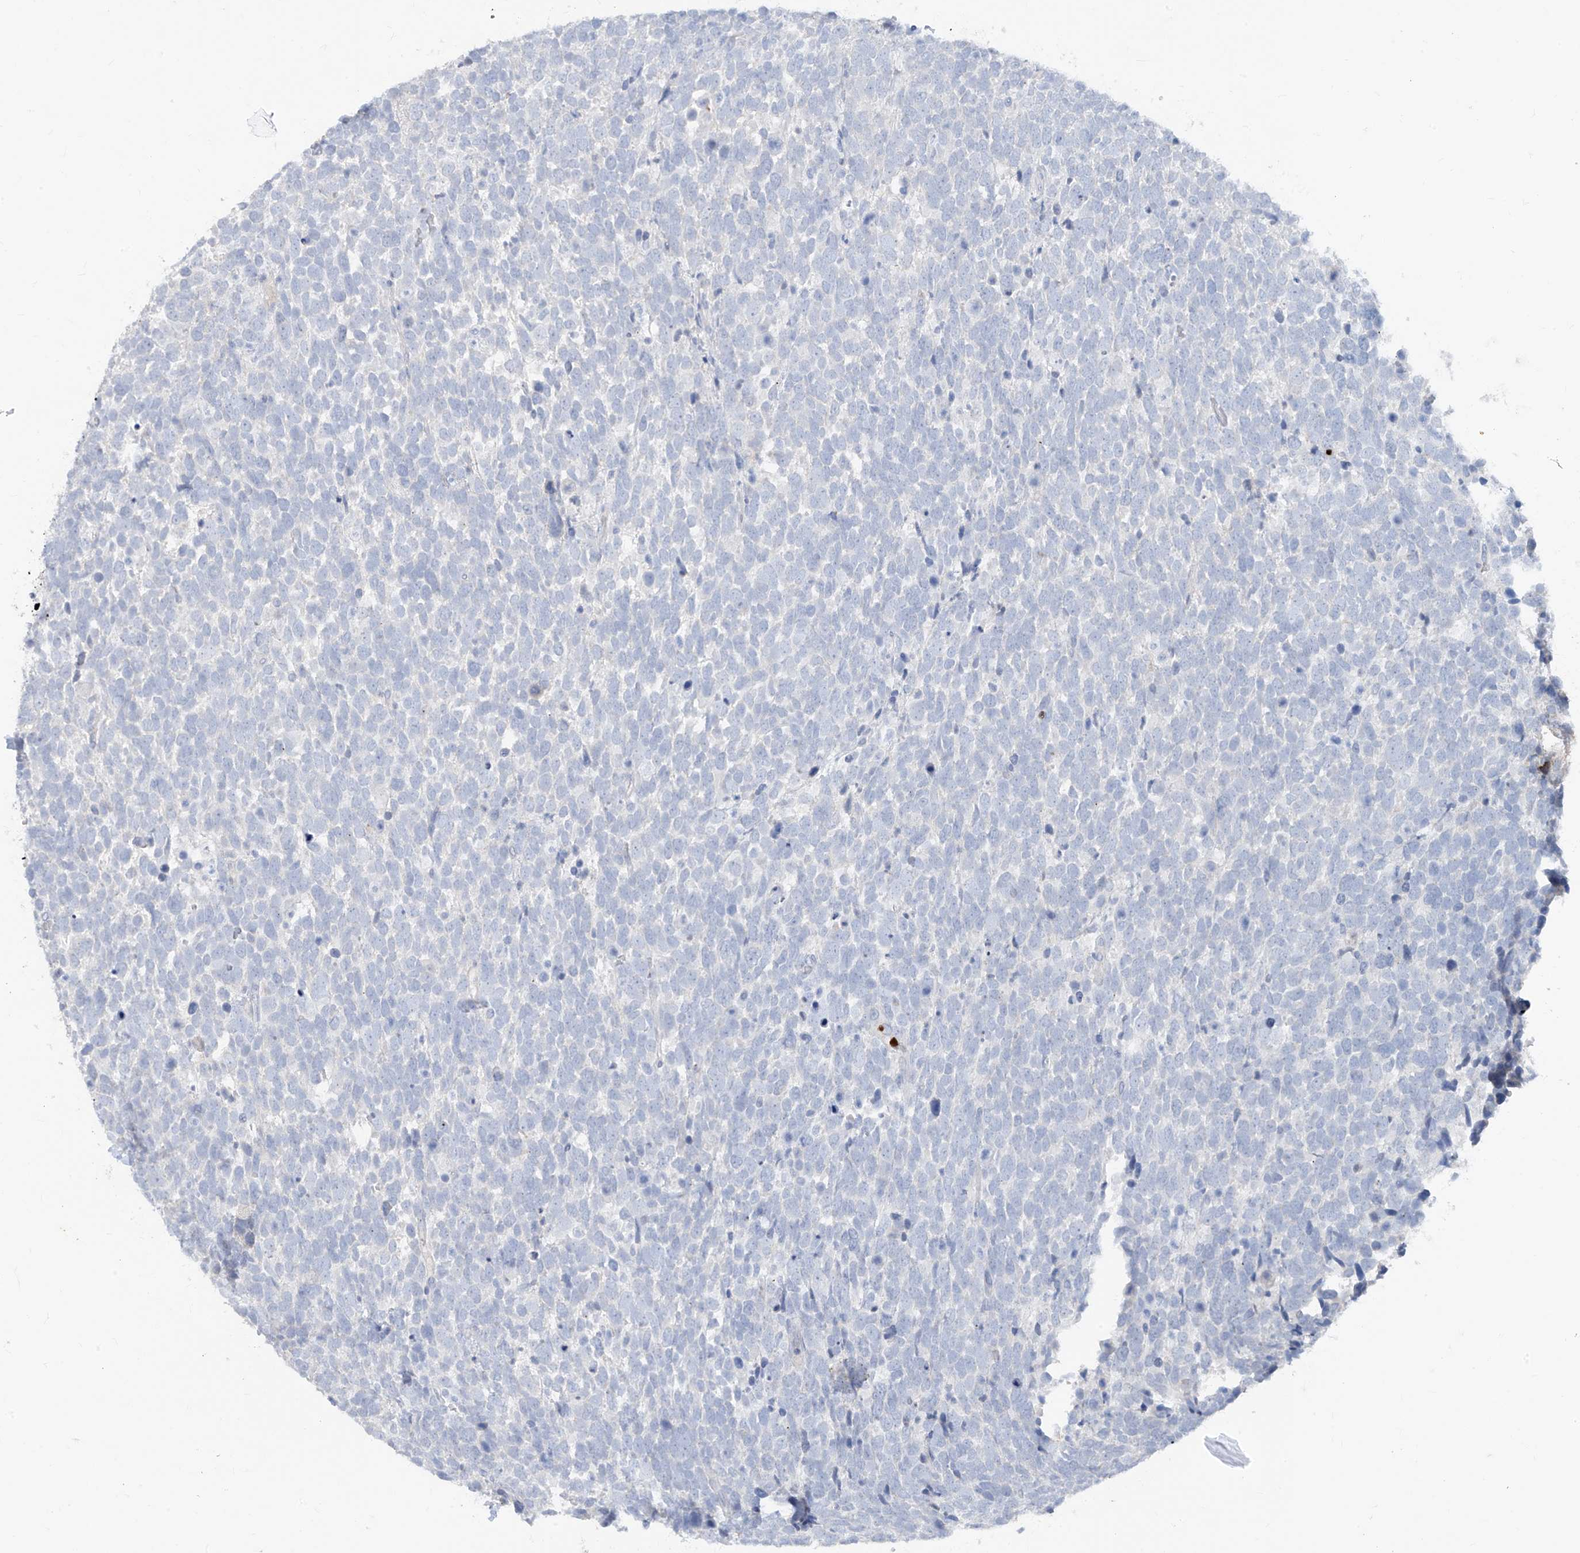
{"staining": {"intensity": "negative", "quantity": "none", "location": "none"}, "tissue": "urothelial cancer", "cell_type": "Tumor cells", "image_type": "cancer", "snomed": [{"axis": "morphology", "description": "Urothelial carcinoma, High grade"}, {"axis": "topography", "description": "Urinary bladder"}], "caption": "Immunohistochemistry photomicrograph of neoplastic tissue: urothelial carcinoma (high-grade) stained with DAB demonstrates no significant protein expression in tumor cells.", "gene": "TBX21", "patient": {"sex": "female", "age": 82}}